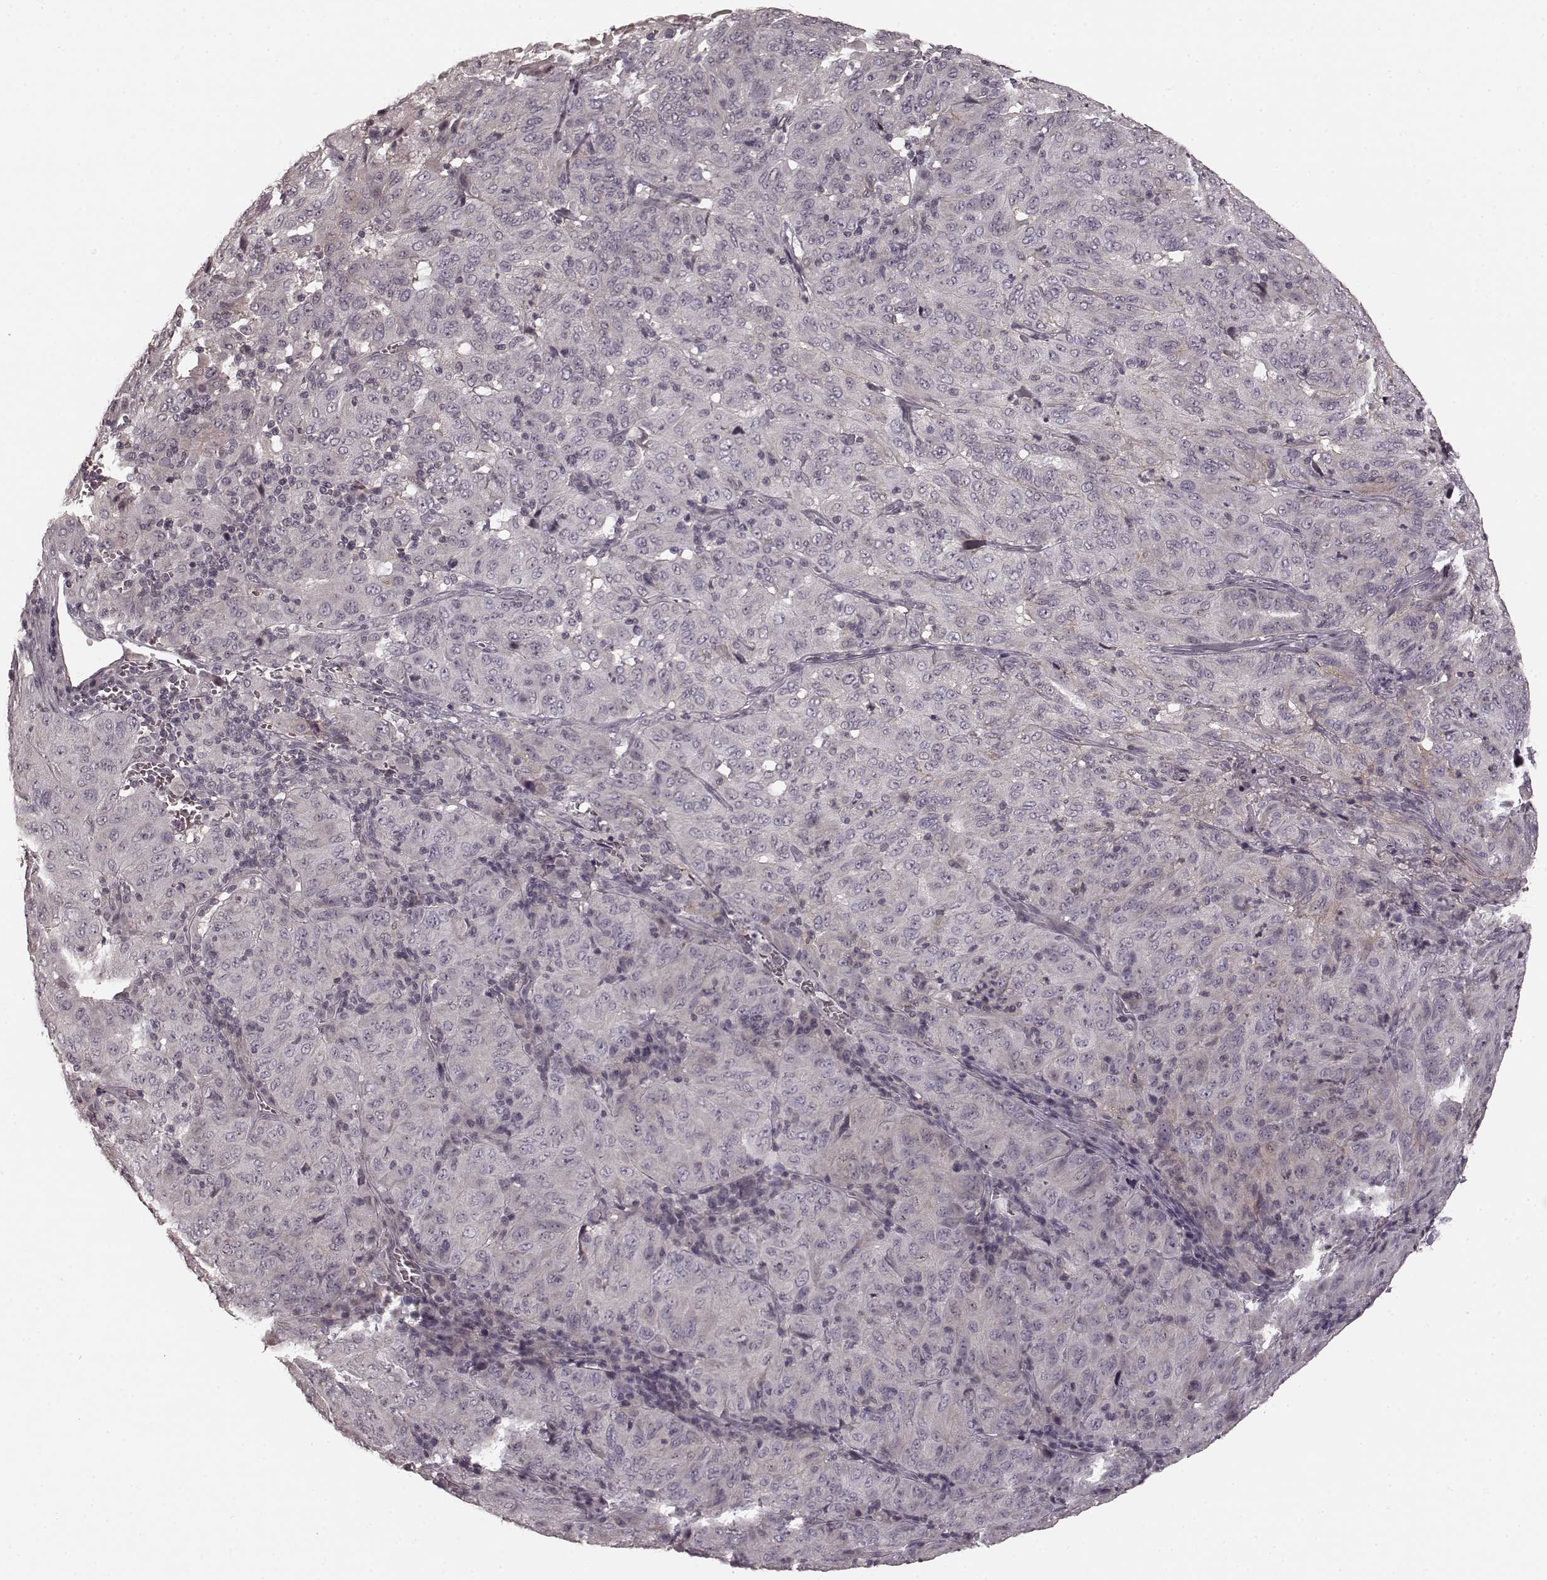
{"staining": {"intensity": "negative", "quantity": "none", "location": "none"}, "tissue": "pancreatic cancer", "cell_type": "Tumor cells", "image_type": "cancer", "snomed": [{"axis": "morphology", "description": "Adenocarcinoma, NOS"}, {"axis": "topography", "description": "Pancreas"}], "caption": "There is no significant expression in tumor cells of adenocarcinoma (pancreatic).", "gene": "PRKCE", "patient": {"sex": "male", "age": 63}}